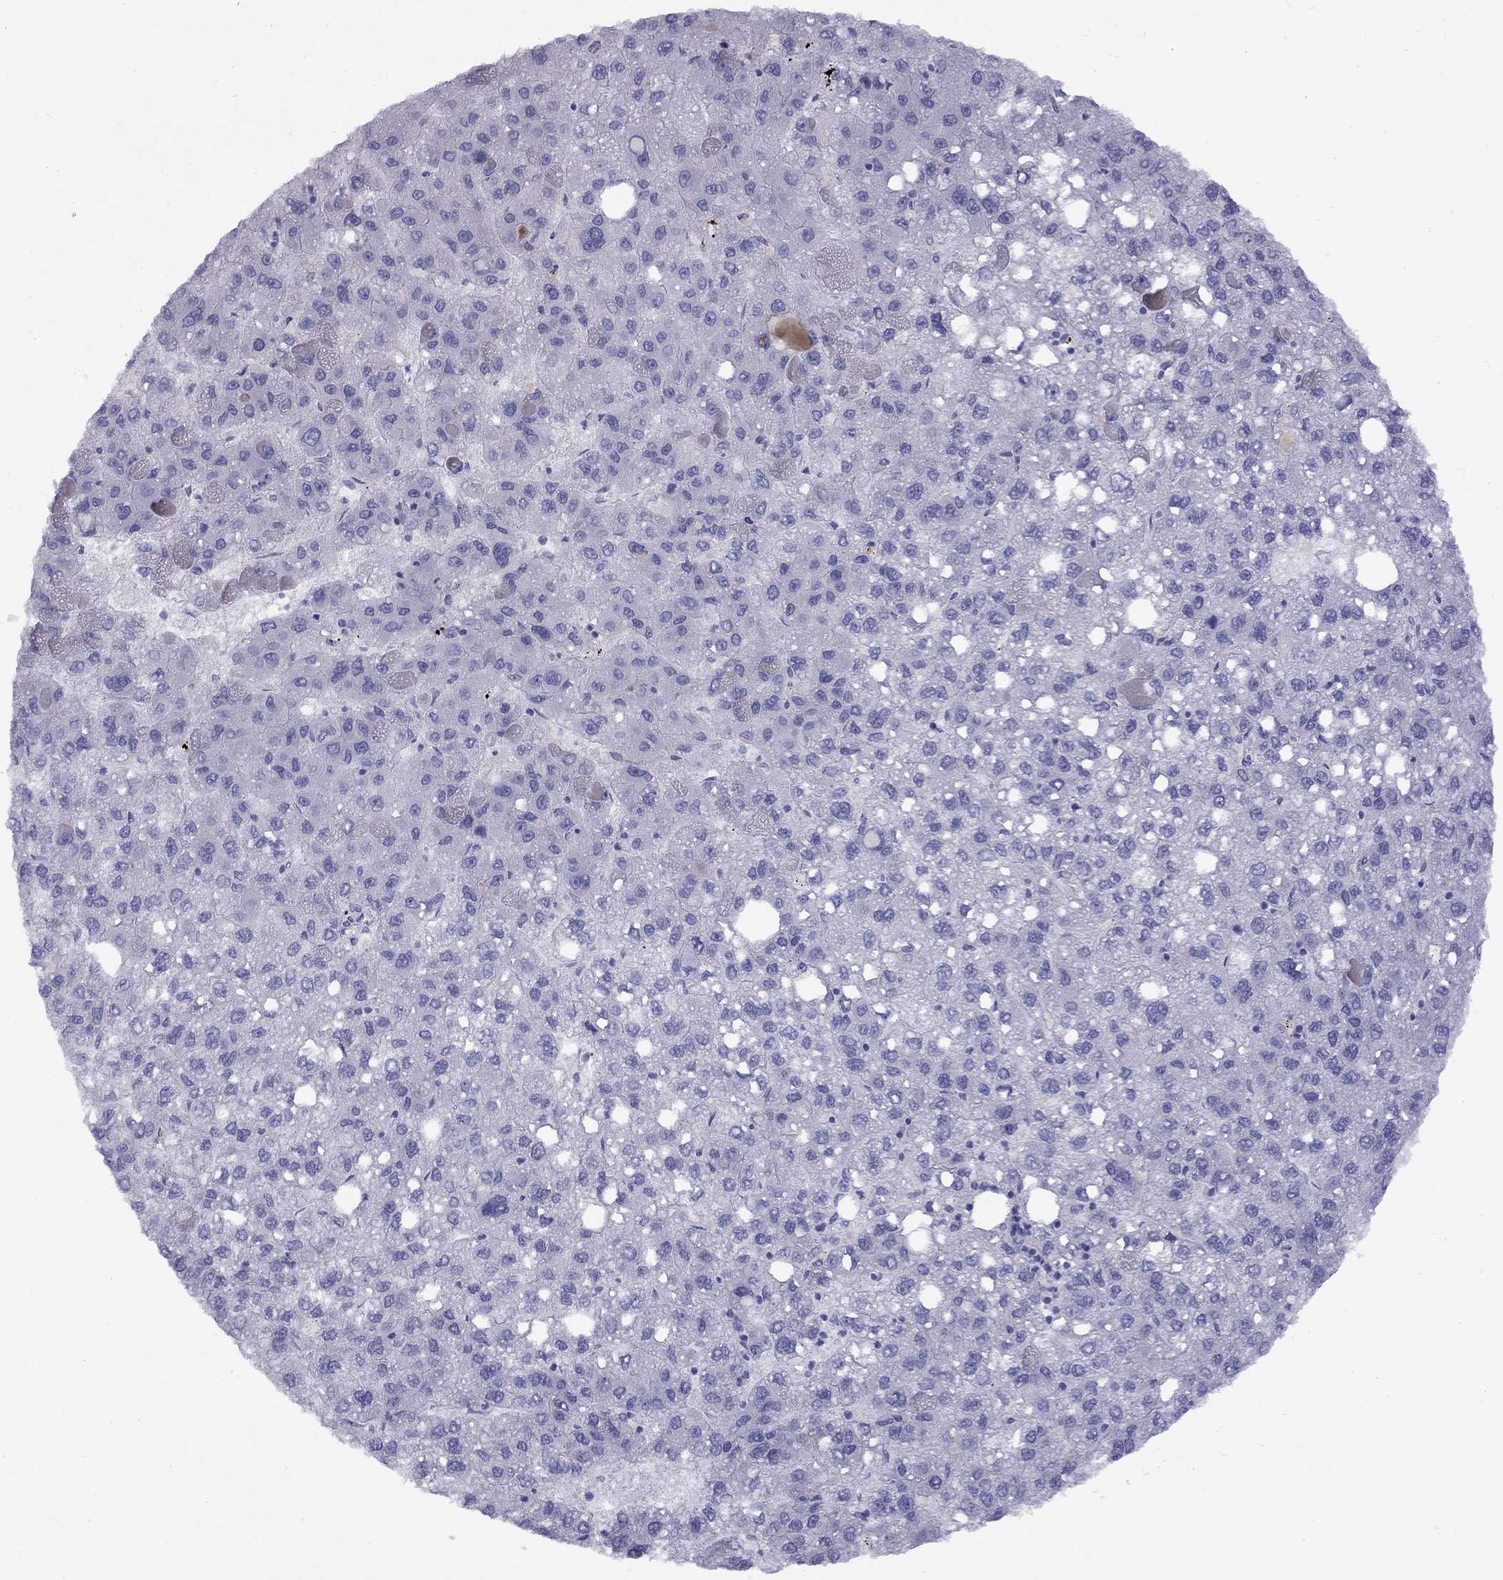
{"staining": {"intensity": "negative", "quantity": "none", "location": "none"}, "tissue": "liver cancer", "cell_type": "Tumor cells", "image_type": "cancer", "snomed": [{"axis": "morphology", "description": "Carcinoma, Hepatocellular, NOS"}, {"axis": "topography", "description": "Liver"}], "caption": "An IHC micrograph of liver cancer is shown. There is no staining in tumor cells of liver cancer.", "gene": "CPNE4", "patient": {"sex": "female", "age": 82}}